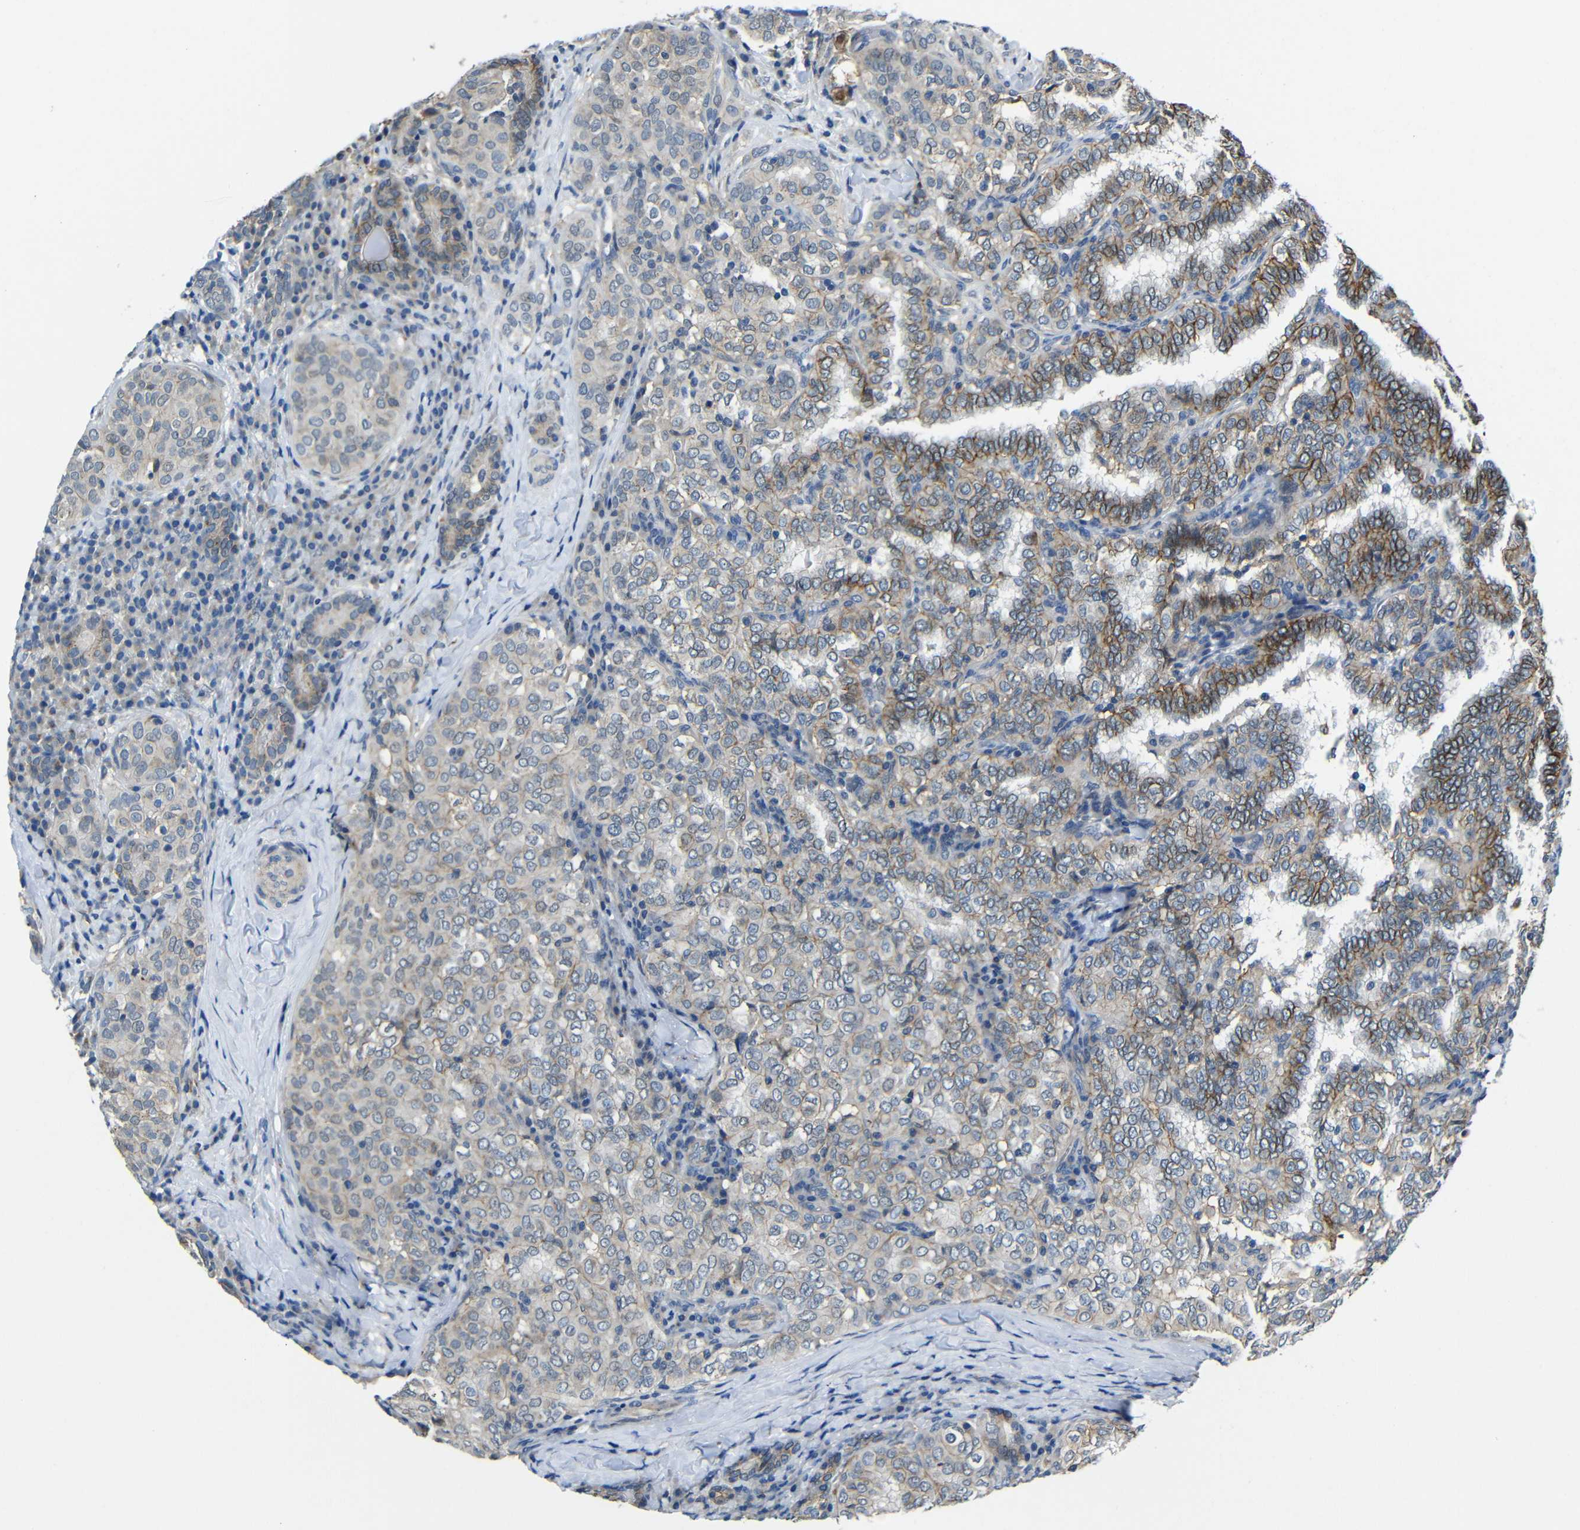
{"staining": {"intensity": "moderate", "quantity": "25%-75%", "location": "cytoplasmic/membranous"}, "tissue": "thyroid cancer", "cell_type": "Tumor cells", "image_type": "cancer", "snomed": [{"axis": "morphology", "description": "Papillary adenocarcinoma, NOS"}, {"axis": "topography", "description": "Thyroid gland"}], "caption": "Thyroid cancer (papillary adenocarcinoma) was stained to show a protein in brown. There is medium levels of moderate cytoplasmic/membranous expression in approximately 25%-75% of tumor cells. (DAB = brown stain, brightfield microscopy at high magnification).", "gene": "ZNF90", "patient": {"sex": "female", "age": 30}}